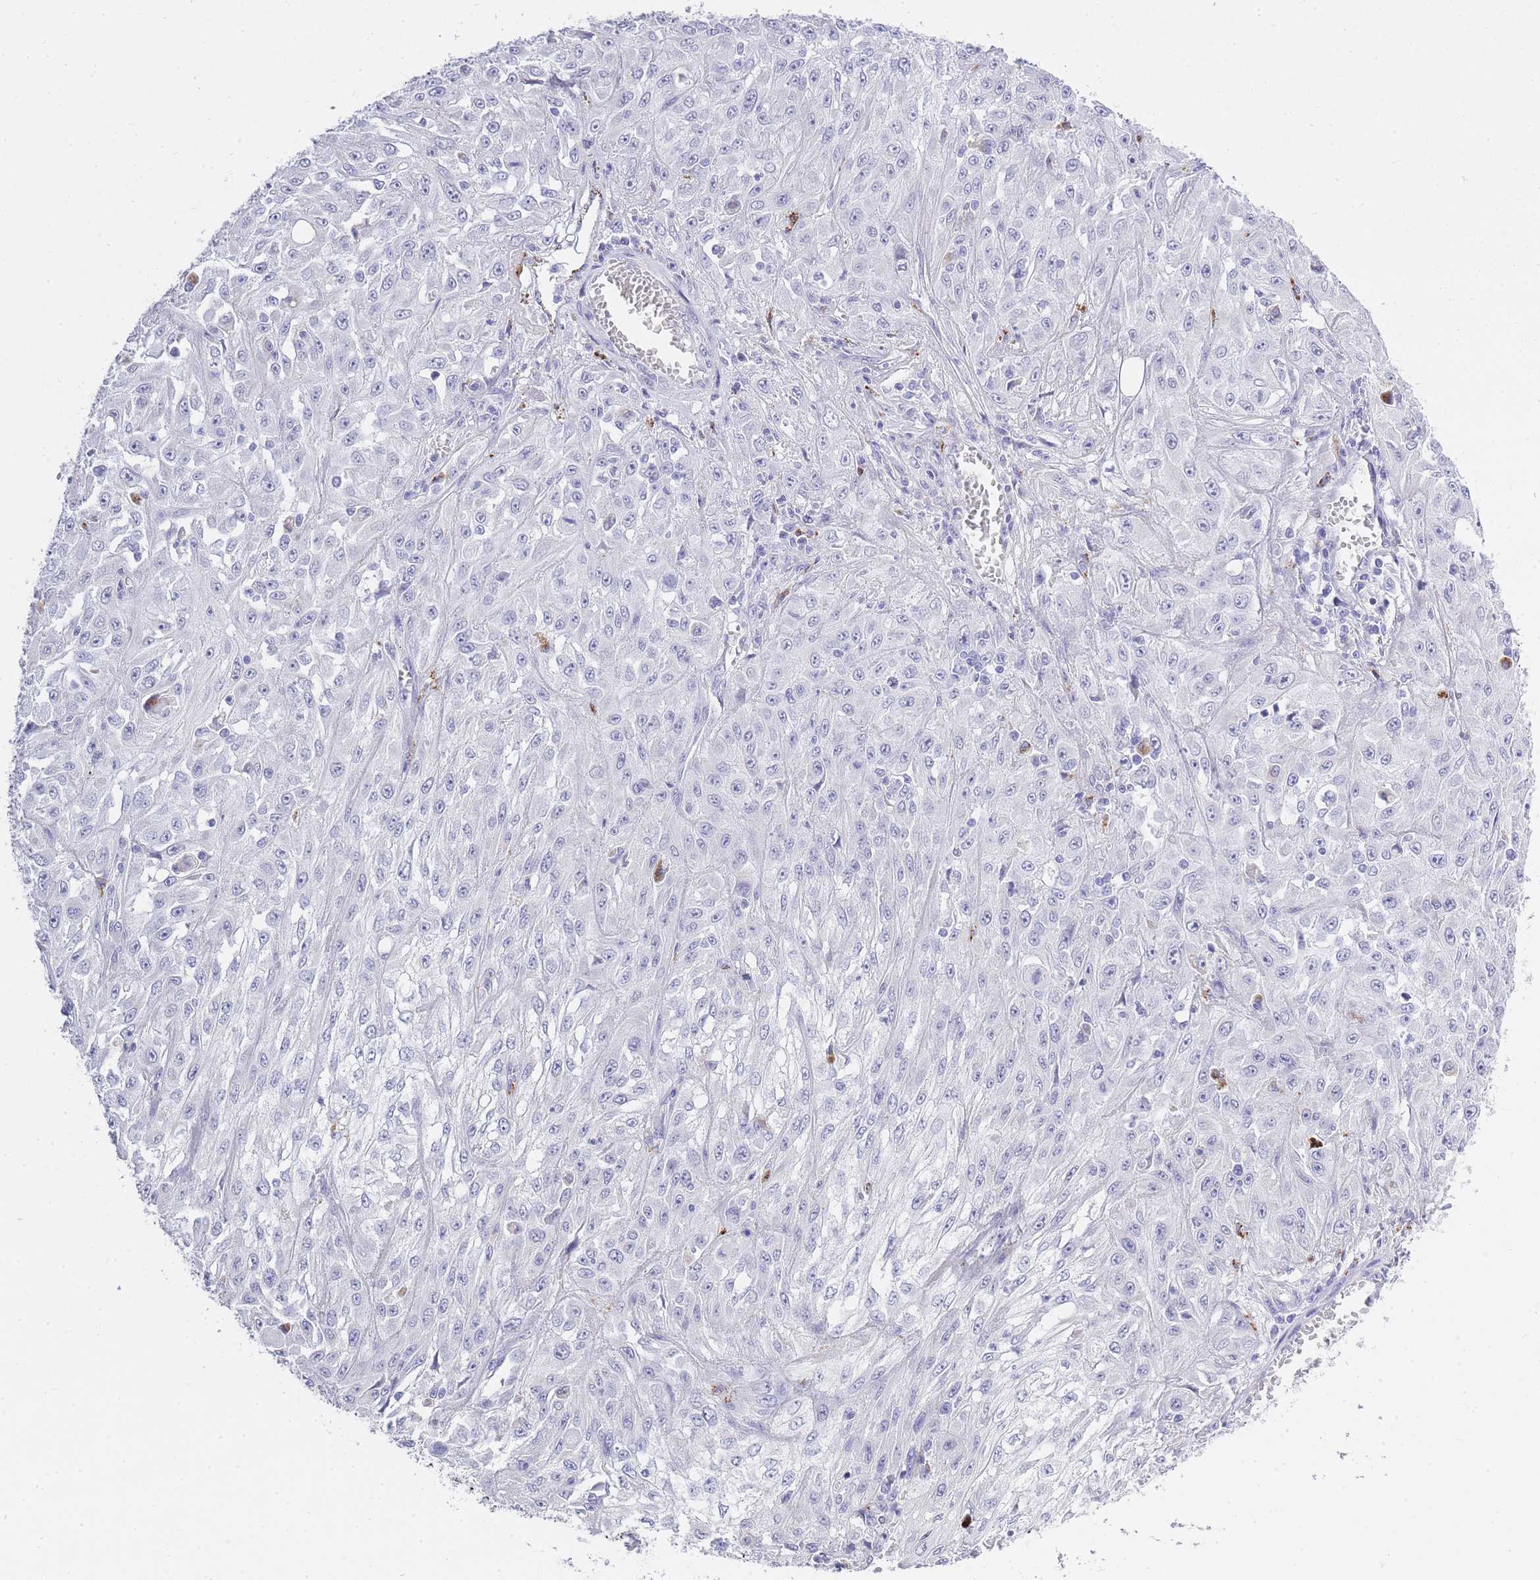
{"staining": {"intensity": "negative", "quantity": "none", "location": "none"}, "tissue": "skin cancer", "cell_type": "Tumor cells", "image_type": "cancer", "snomed": [{"axis": "morphology", "description": "Squamous cell carcinoma, NOS"}, {"axis": "morphology", "description": "Squamous cell carcinoma, metastatic, NOS"}, {"axis": "topography", "description": "Skin"}, {"axis": "topography", "description": "Lymph node"}], "caption": "Immunohistochemical staining of human skin cancer exhibits no significant positivity in tumor cells.", "gene": "RHO", "patient": {"sex": "male", "age": 75}}